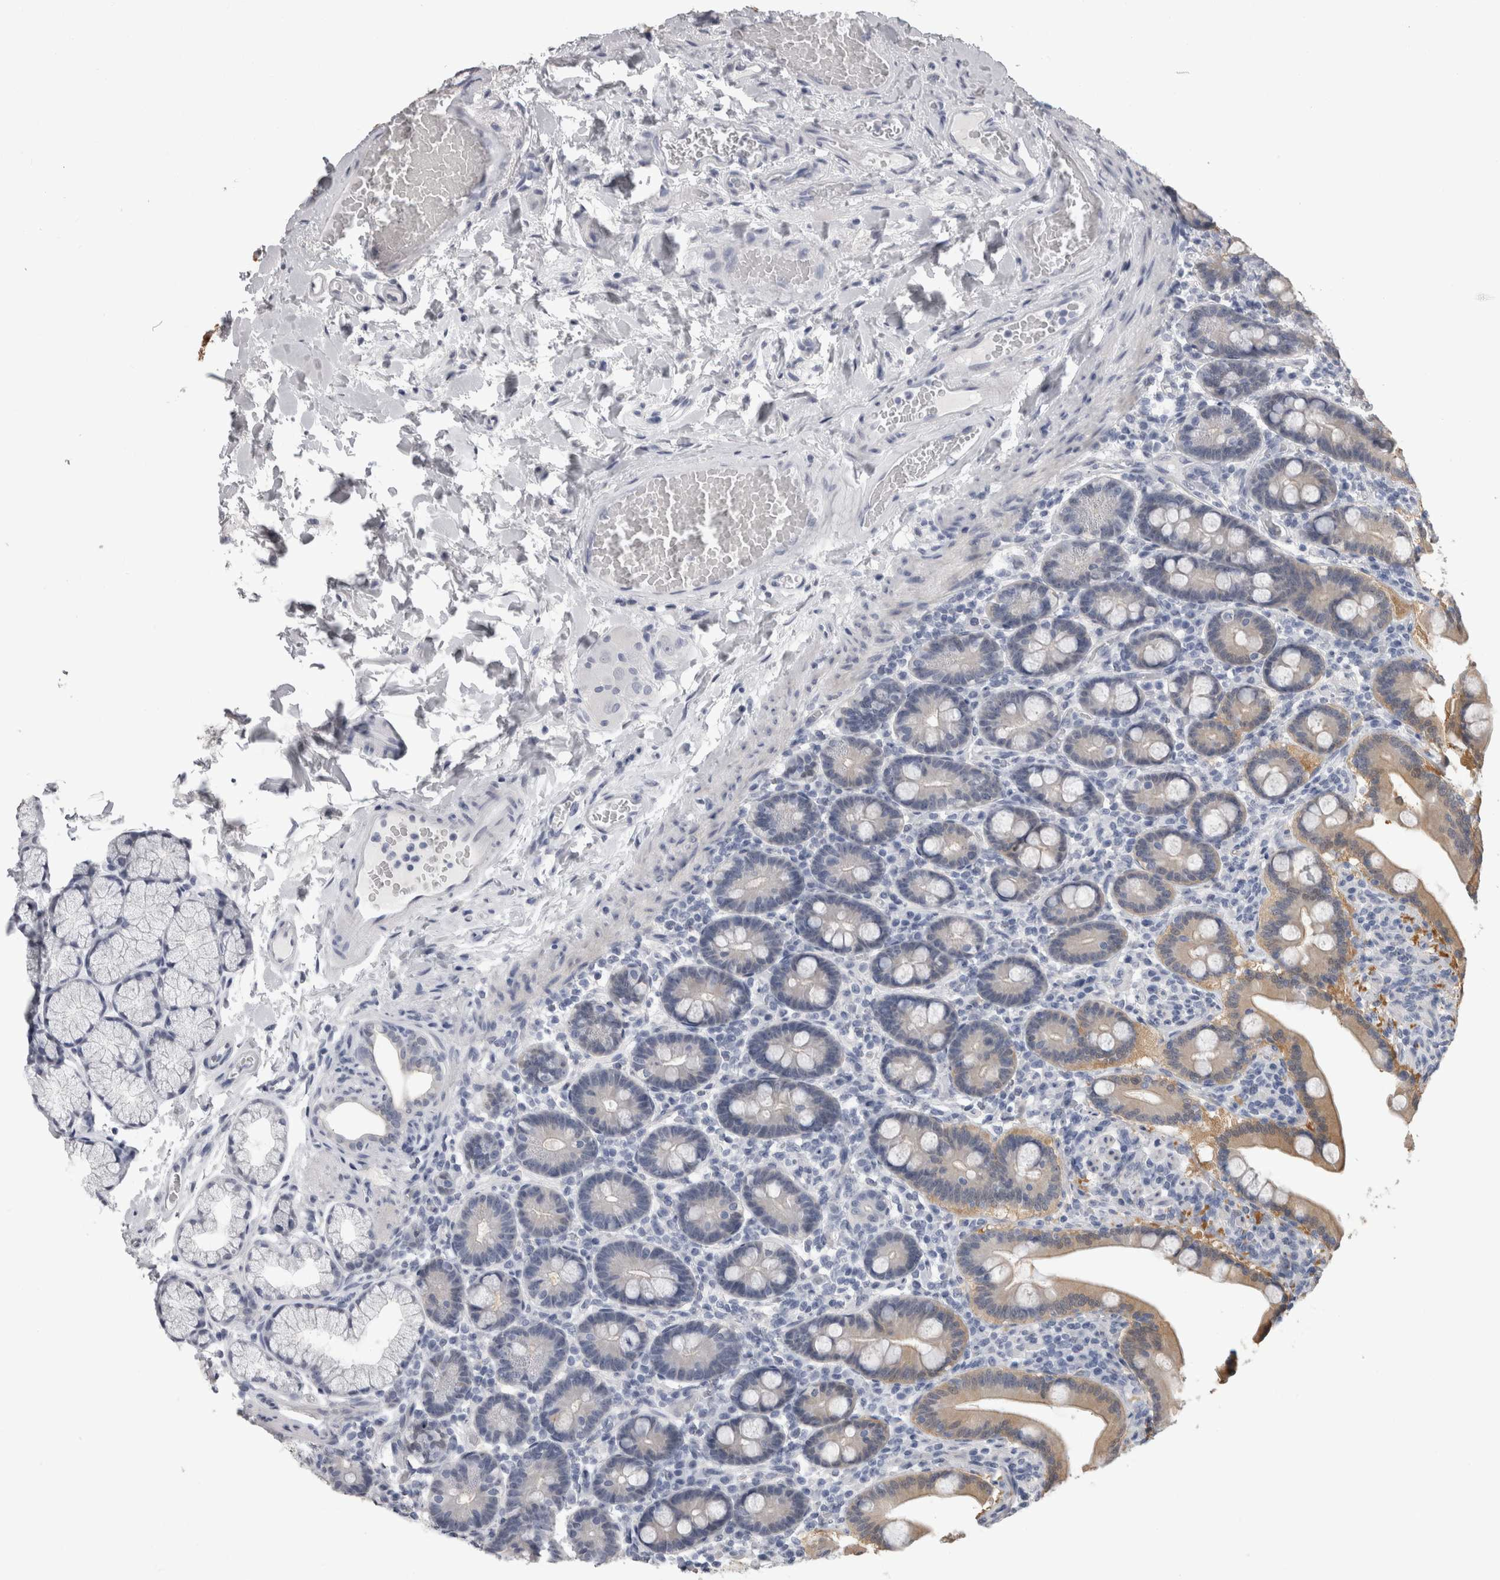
{"staining": {"intensity": "weak", "quantity": "25%-75%", "location": "cytoplasmic/membranous"}, "tissue": "duodenum", "cell_type": "Glandular cells", "image_type": "normal", "snomed": [{"axis": "morphology", "description": "Normal tissue, NOS"}, {"axis": "topography", "description": "Duodenum"}], "caption": "Immunohistochemical staining of normal human duodenum displays weak cytoplasmic/membranous protein positivity in approximately 25%-75% of glandular cells.", "gene": "AFMID", "patient": {"sex": "male", "age": 54}}